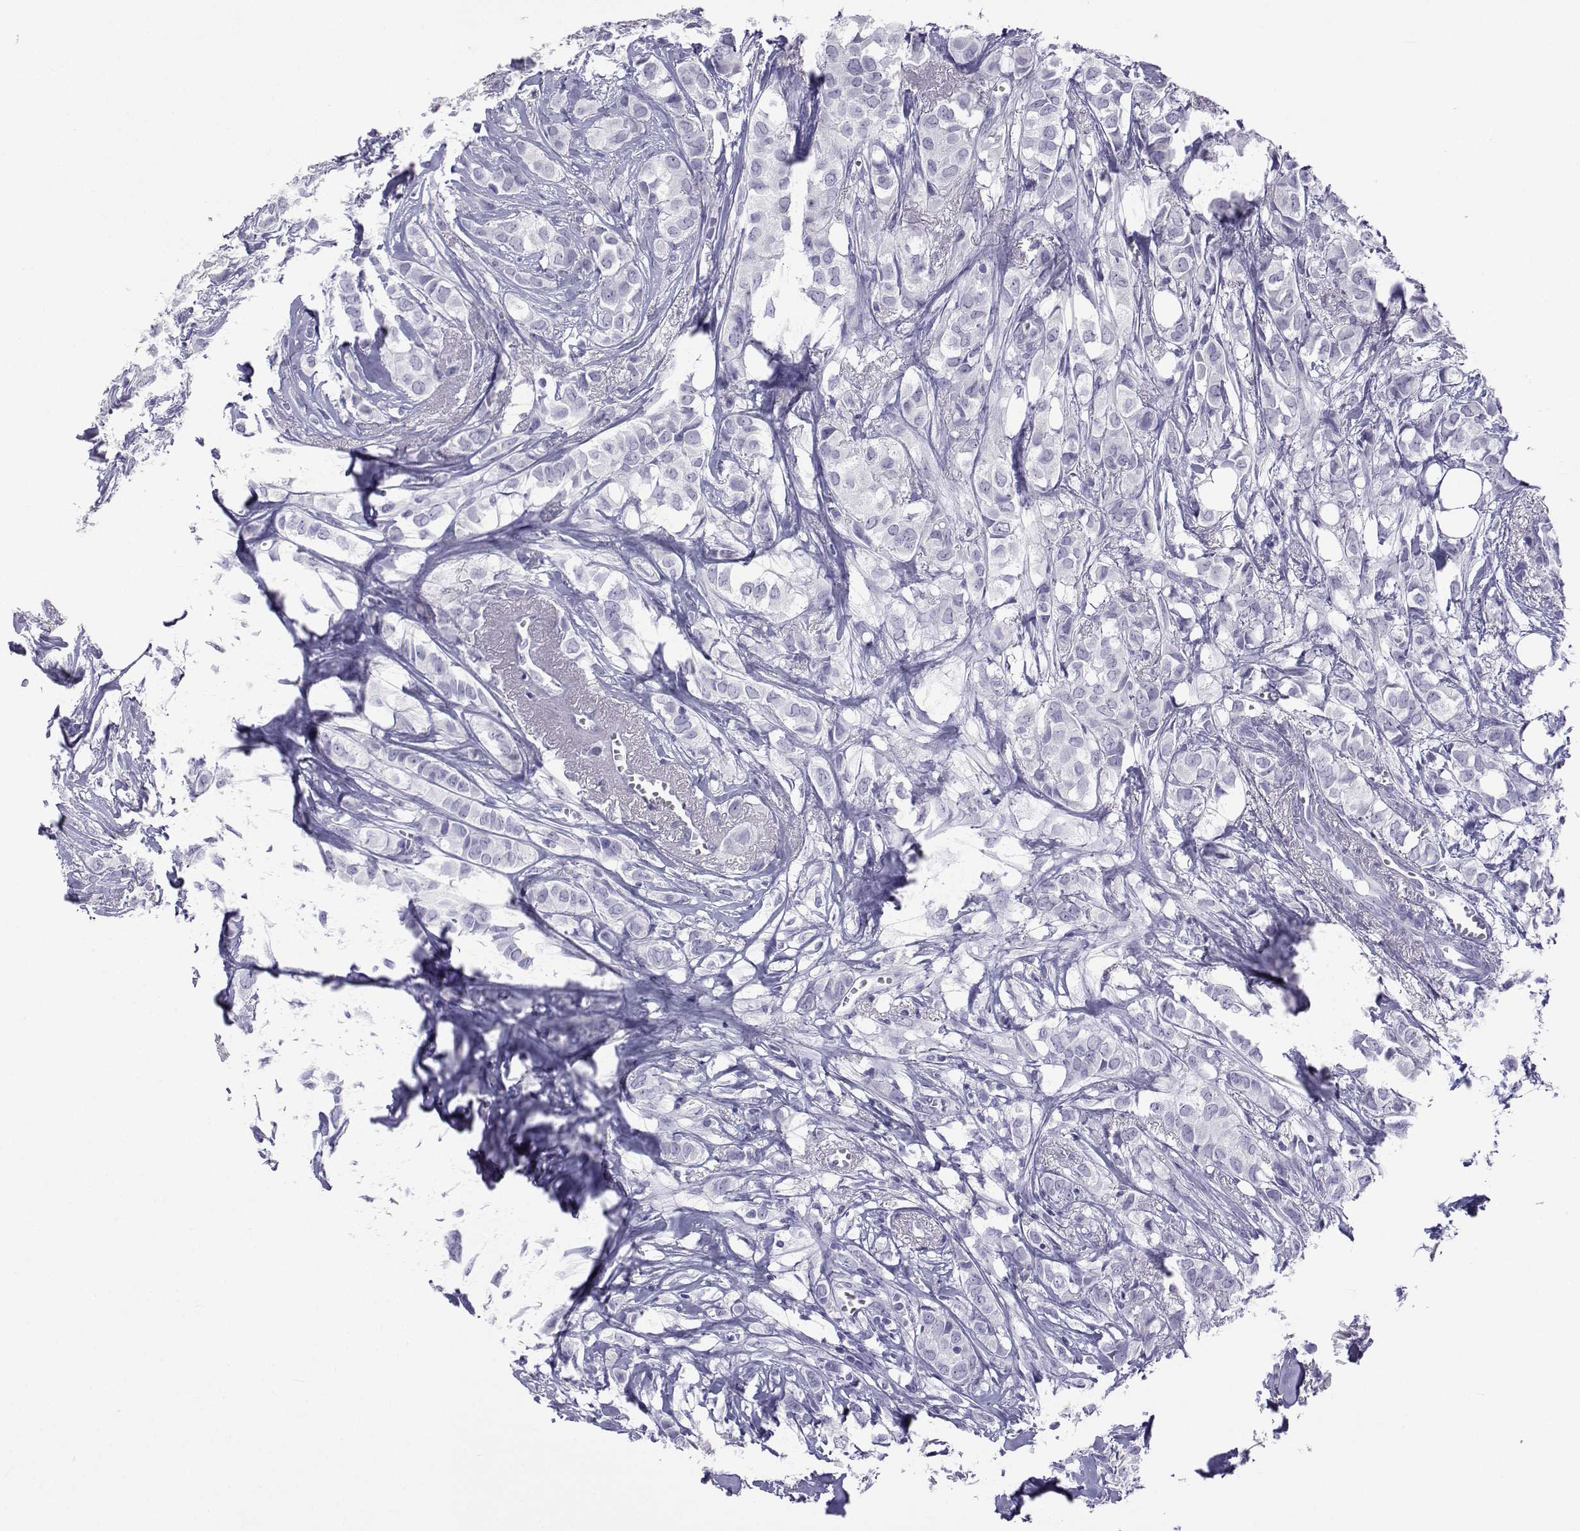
{"staining": {"intensity": "negative", "quantity": "none", "location": "none"}, "tissue": "breast cancer", "cell_type": "Tumor cells", "image_type": "cancer", "snomed": [{"axis": "morphology", "description": "Duct carcinoma"}, {"axis": "topography", "description": "Breast"}], "caption": "Immunohistochemistry image of invasive ductal carcinoma (breast) stained for a protein (brown), which displays no staining in tumor cells.", "gene": "ACTL7A", "patient": {"sex": "female", "age": 85}}